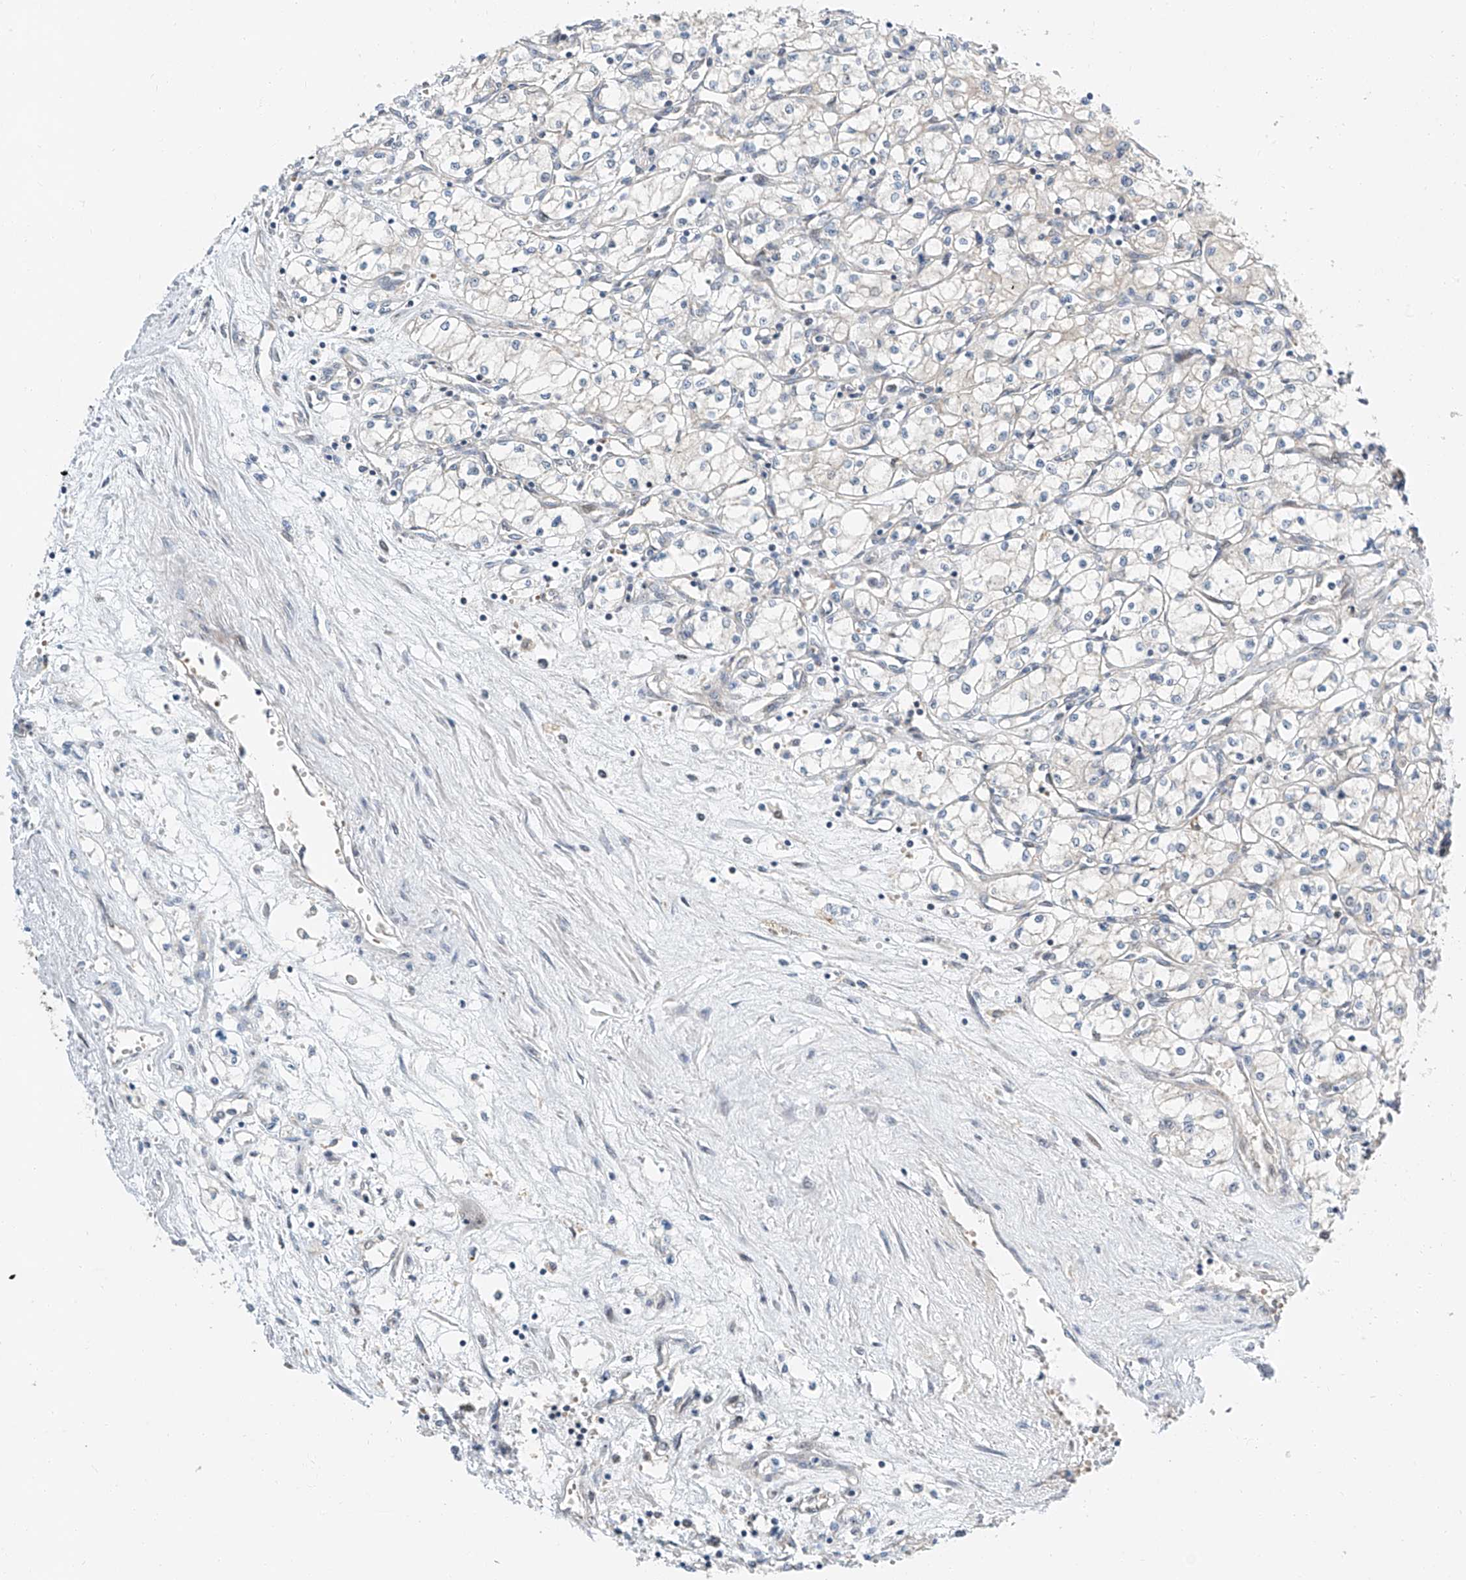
{"staining": {"intensity": "negative", "quantity": "none", "location": "none"}, "tissue": "renal cancer", "cell_type": "Tumor cells", "image_type": "cancer", "snomed": [{"axis": "morphology", "description": "Adenocarcinoma, NOS"}, {"axis": "topography", "description": "Kidney"}], "caption": "Tumor cells are negative for protein expression in human renal adenocarcinoma.", "gene": "CLDND1", "patient": {"sex": "male", "age": 59}}